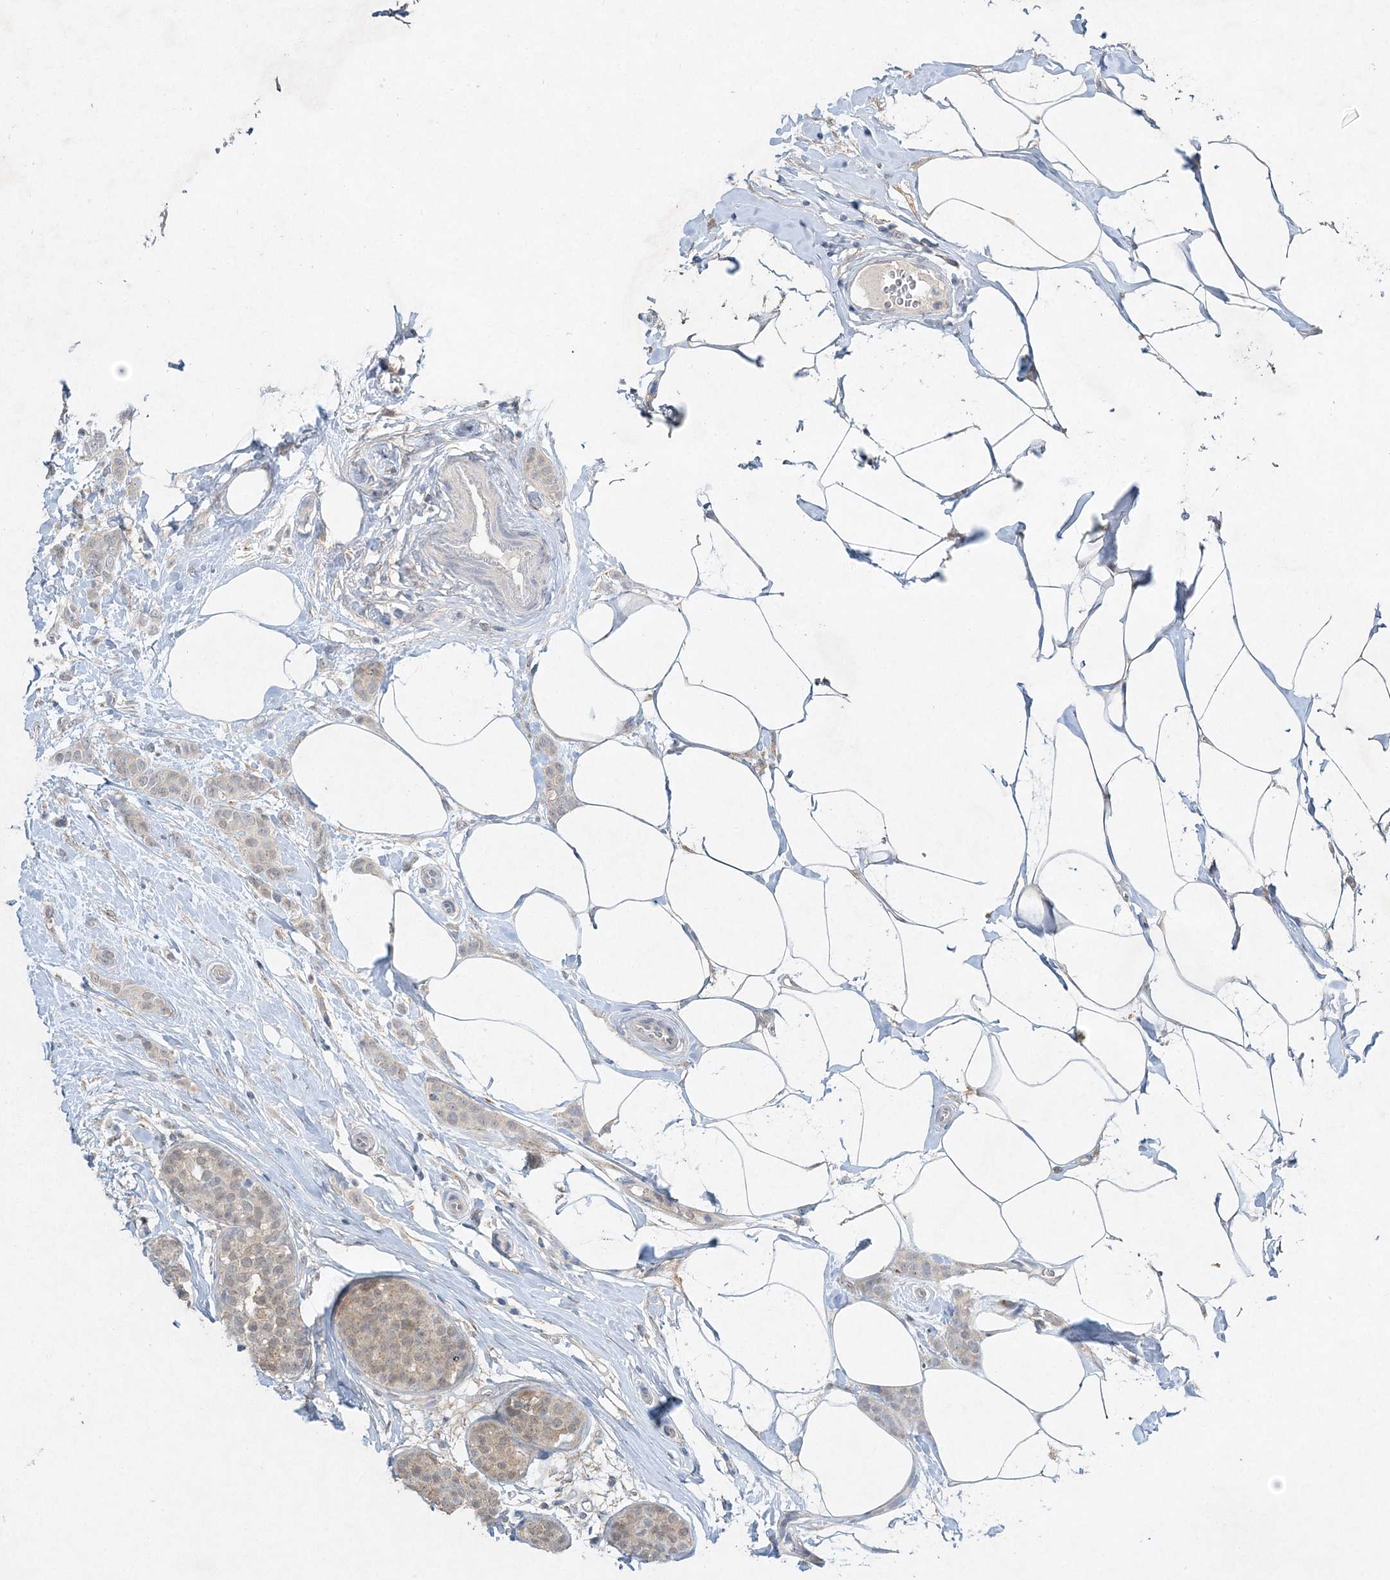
{"staining": {"intensity": "negative", "quantity": "none", "location": "none"}, "tissue": "breast cancer", "cell_type": "Tumor cells", "image_type": "cancer", "snomed": [{"axis": "morphology", "description": "Lobular carcinoma, in situ"}, {"axis": "morphology", "description": "Lobular carcinoma"}, {"axis": "topography", "description": "Breast"}], "caption": "An image of human lobular carcinoma (breast) is negative for staining in tumor cells.", "gene": "MAT2B", "patient": {"sex": "female", "age": 41}}